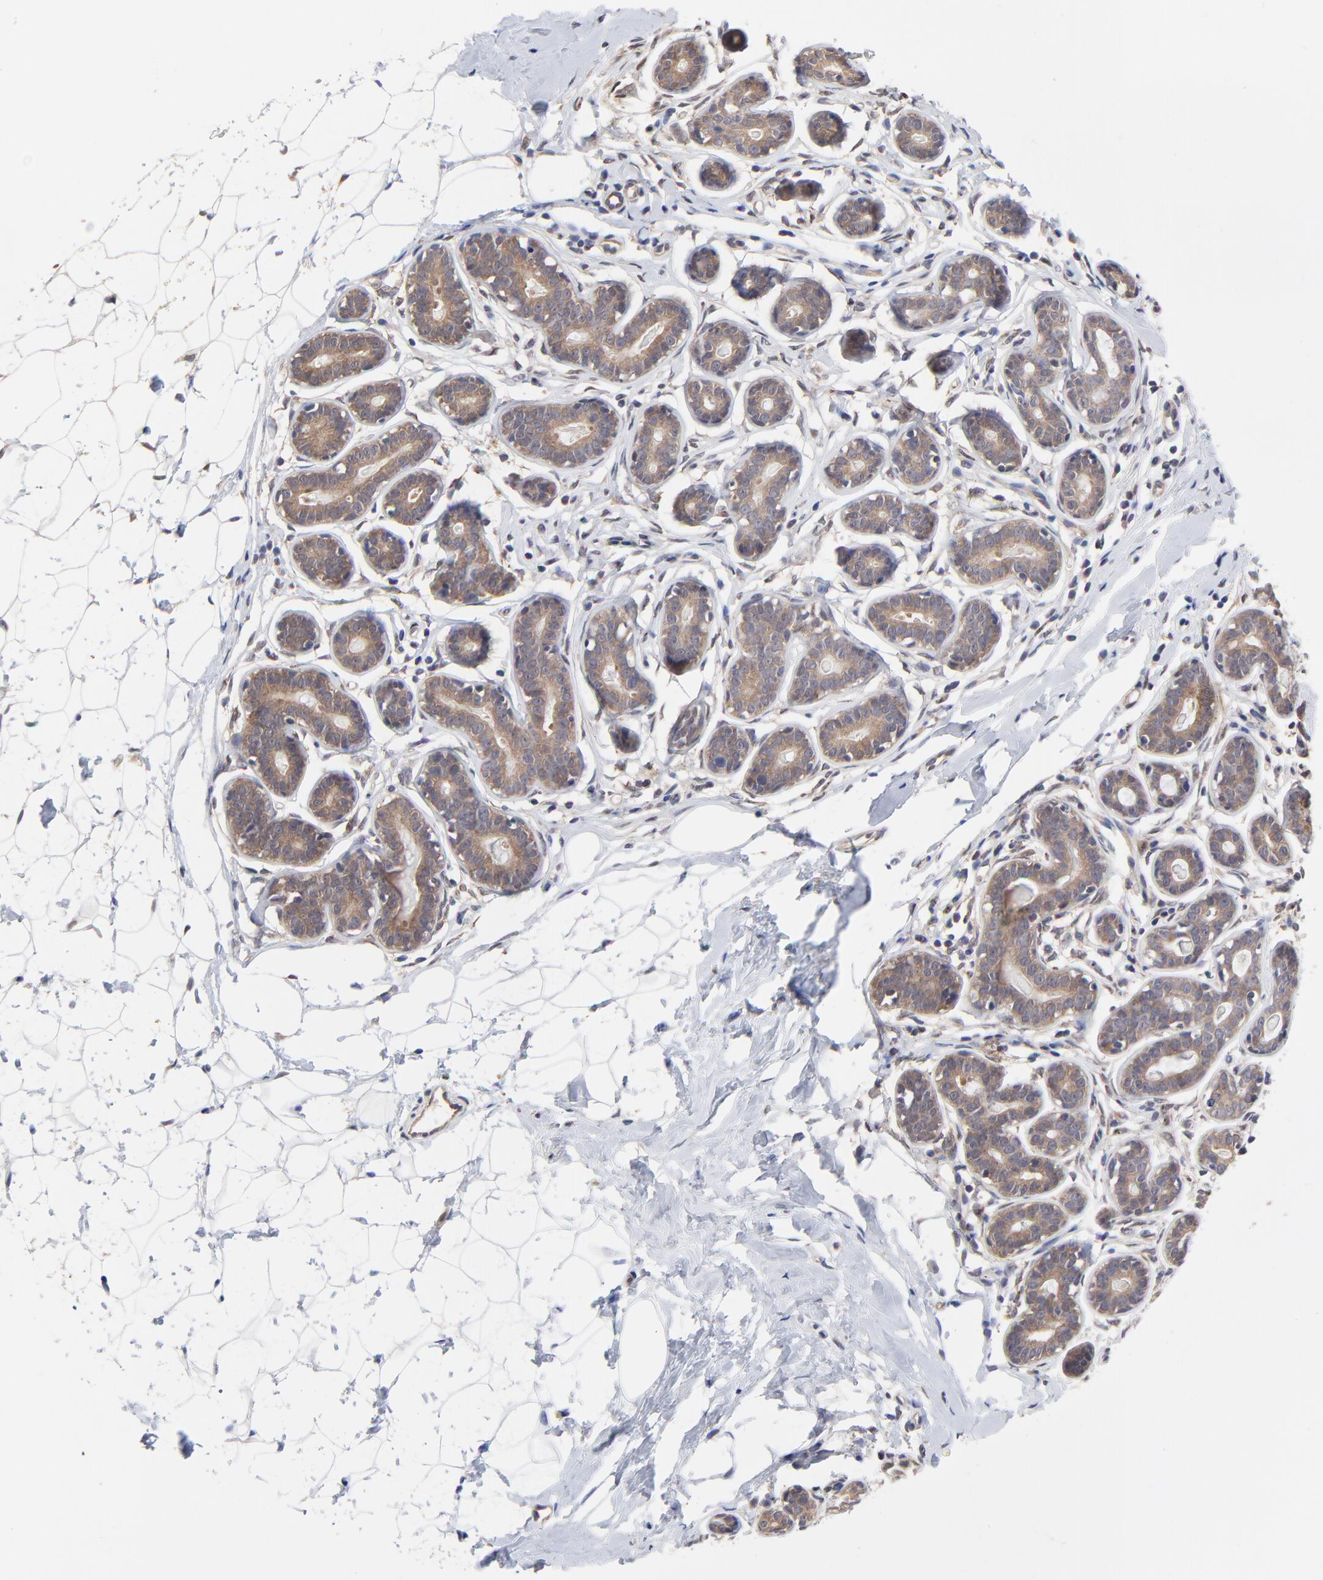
{"staining": {"intensity": "negative", "quantity": "none", "location": "none"}, "tissue": "breast", "cell_type": "Adipocytes", "image_type": "normal", "snomed": [{"axis": "morphology", "description": "Normal tissue, NOS"}, {"axis": "topography", "description": "Breast"}], "caption": "This is an immunohistochemistry (IHC) histopathology image of normal breast. There is no positivity in adipocytes.", "gene": "PCMT1", "patient": {"sex": "female", "age": 22}}